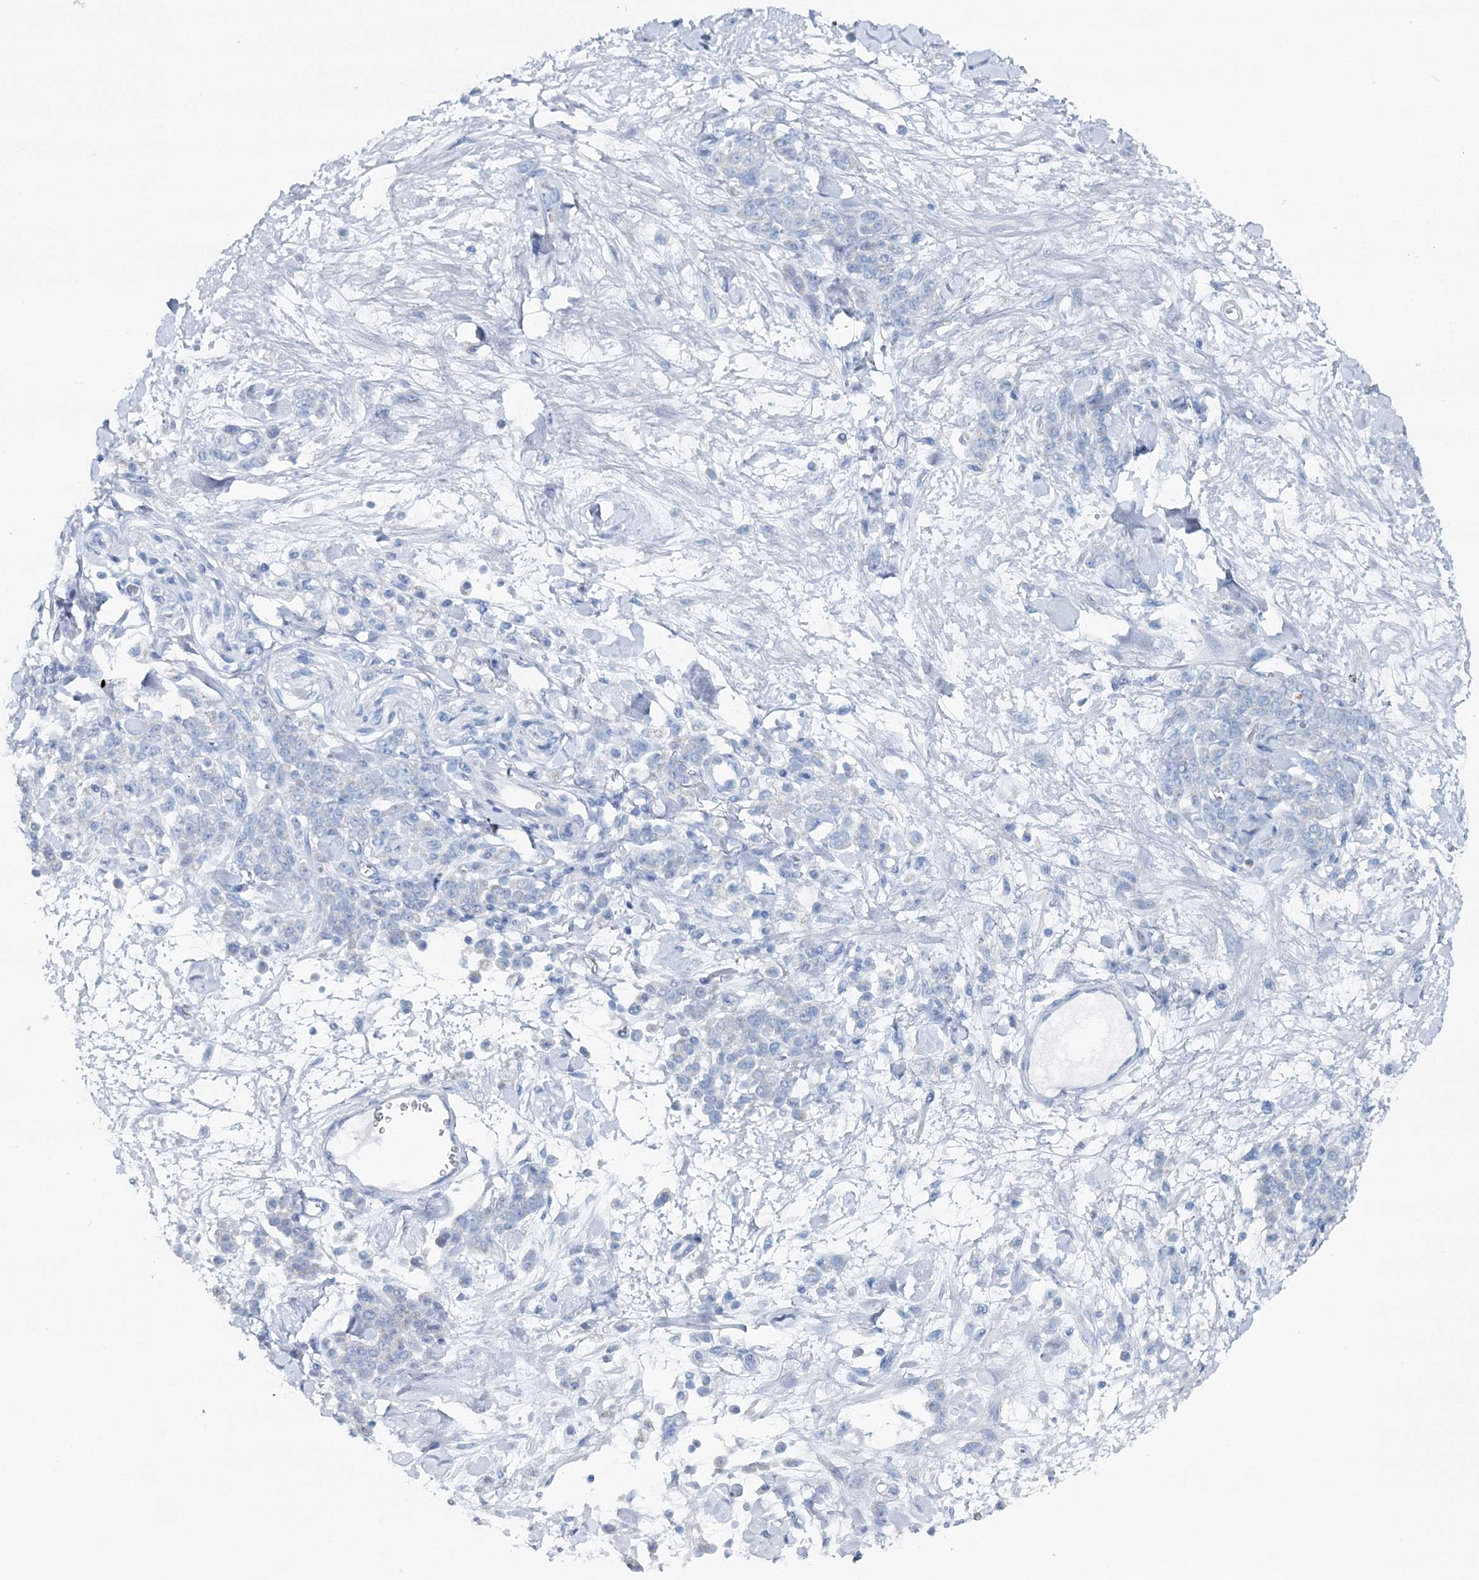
{"staining": {"intensity": "negative", "quantity": "none", "location": "none"}, "tissue": "stomach cancer", "cell_type": "Tumor cells", "image_type": "cancer", "snomed": [{"axis": "morphology", "description": "Normal tissue, NOS"}, {"axis": "morphology", "description": "Adenocarcinoma, NOS"}, {"axis": "topography", "description": "Stomach"}], "caption": "An IHC image of adenocarcinoma (stomach) is shown. There is no staining in tumor cells of adenocarcinoma (stomach). (Stains: DAB immunohistochemistry with hematoxylin counter stain, Microscopy: brightfield microscopy at high magnification).", "gene": "GABARAPL2", "patient": {"sex": "male", "age": 82}}